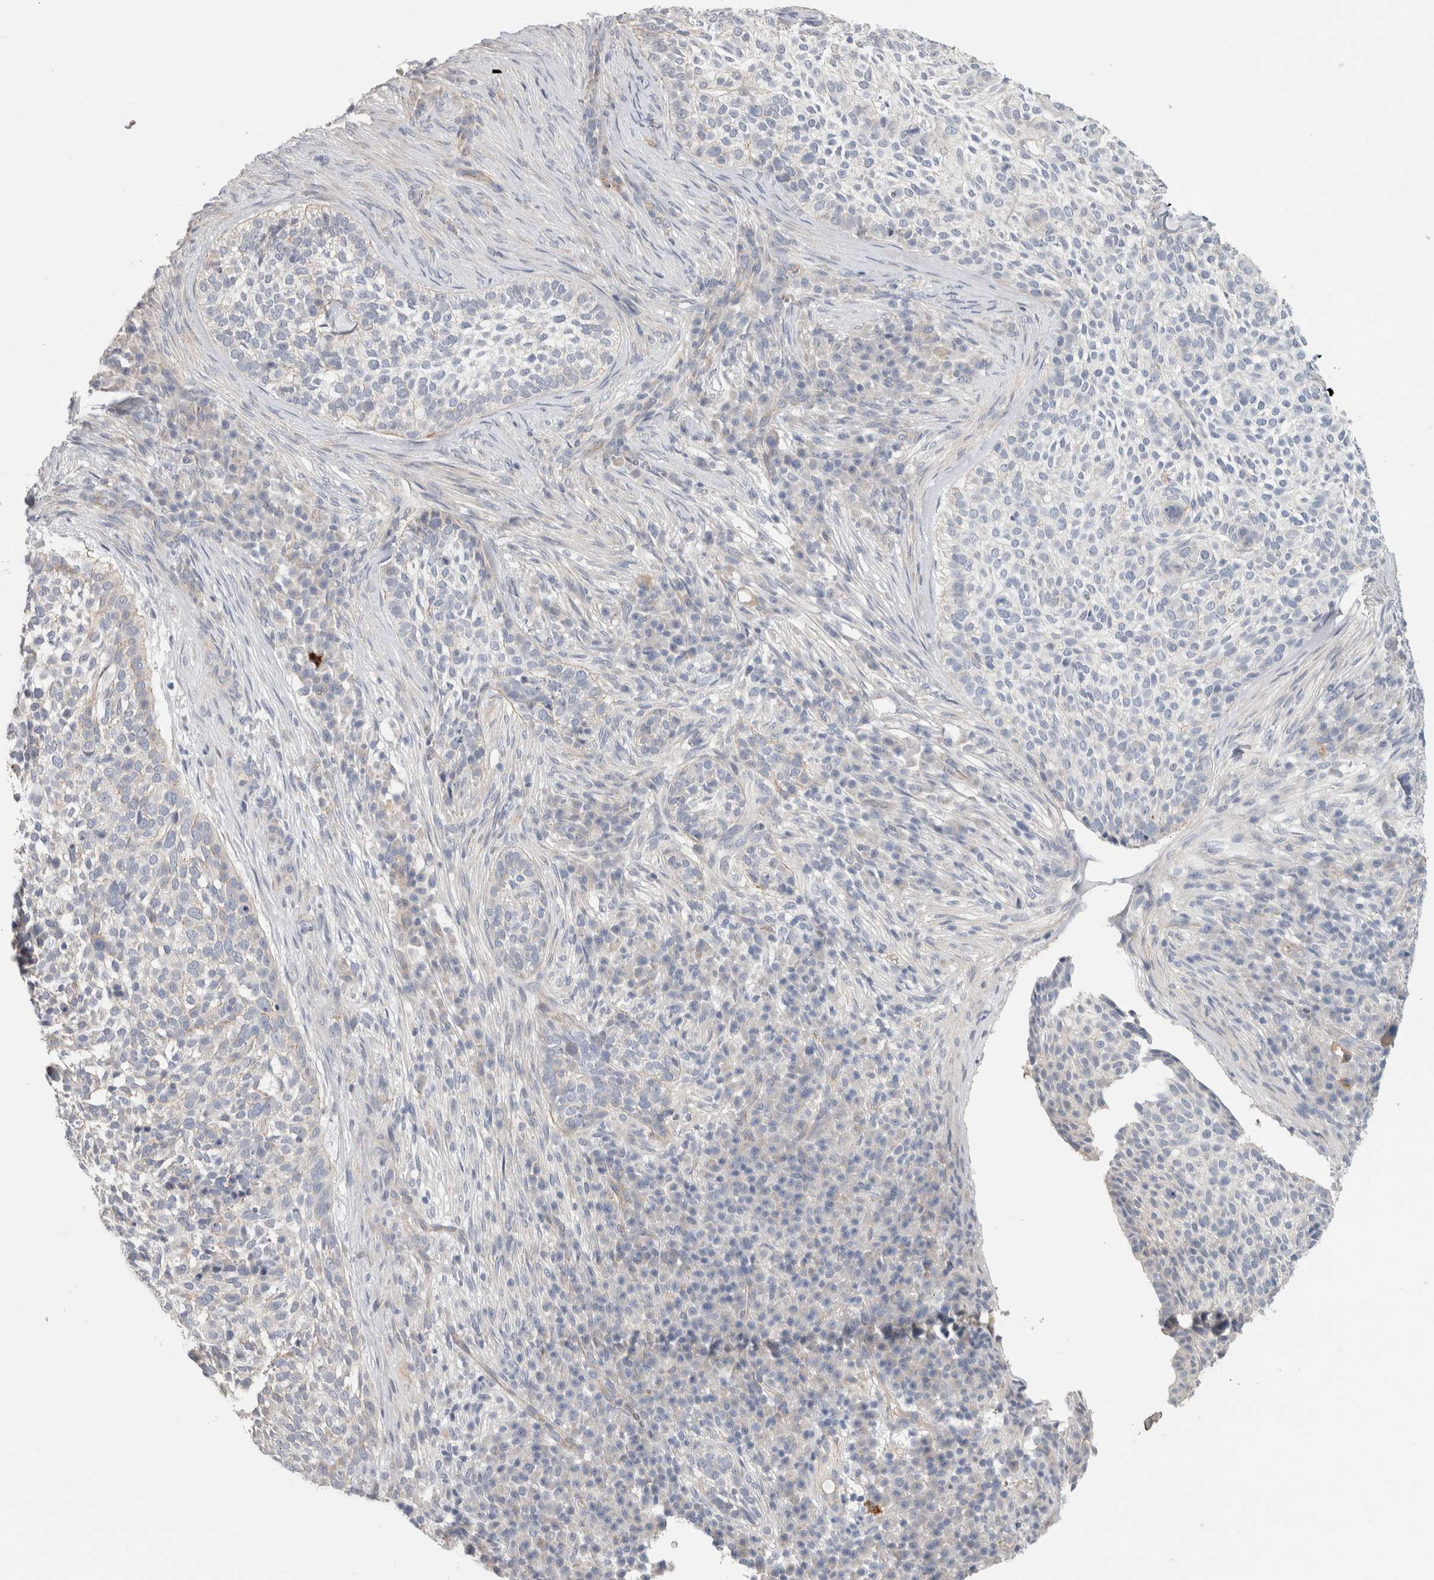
{"staining": {"intensity": "negative", "quantity": "none", "location": "none"}, "tissue": "skin cancer", "cell_type": "Tumor cells", "image_type": "cancer", "snomed": [{"axis": "morphology", "description": "Basal cell carcinoma"}, {"axis": "topography", "description": "Skin"}], "caption": "Skin cancer (basal cell carcinoma) was stained to show a protein in brown. There is no significant expression in tumor cells.", "gene": "AFP", "patient": {"sex": "female", "age": 64}}